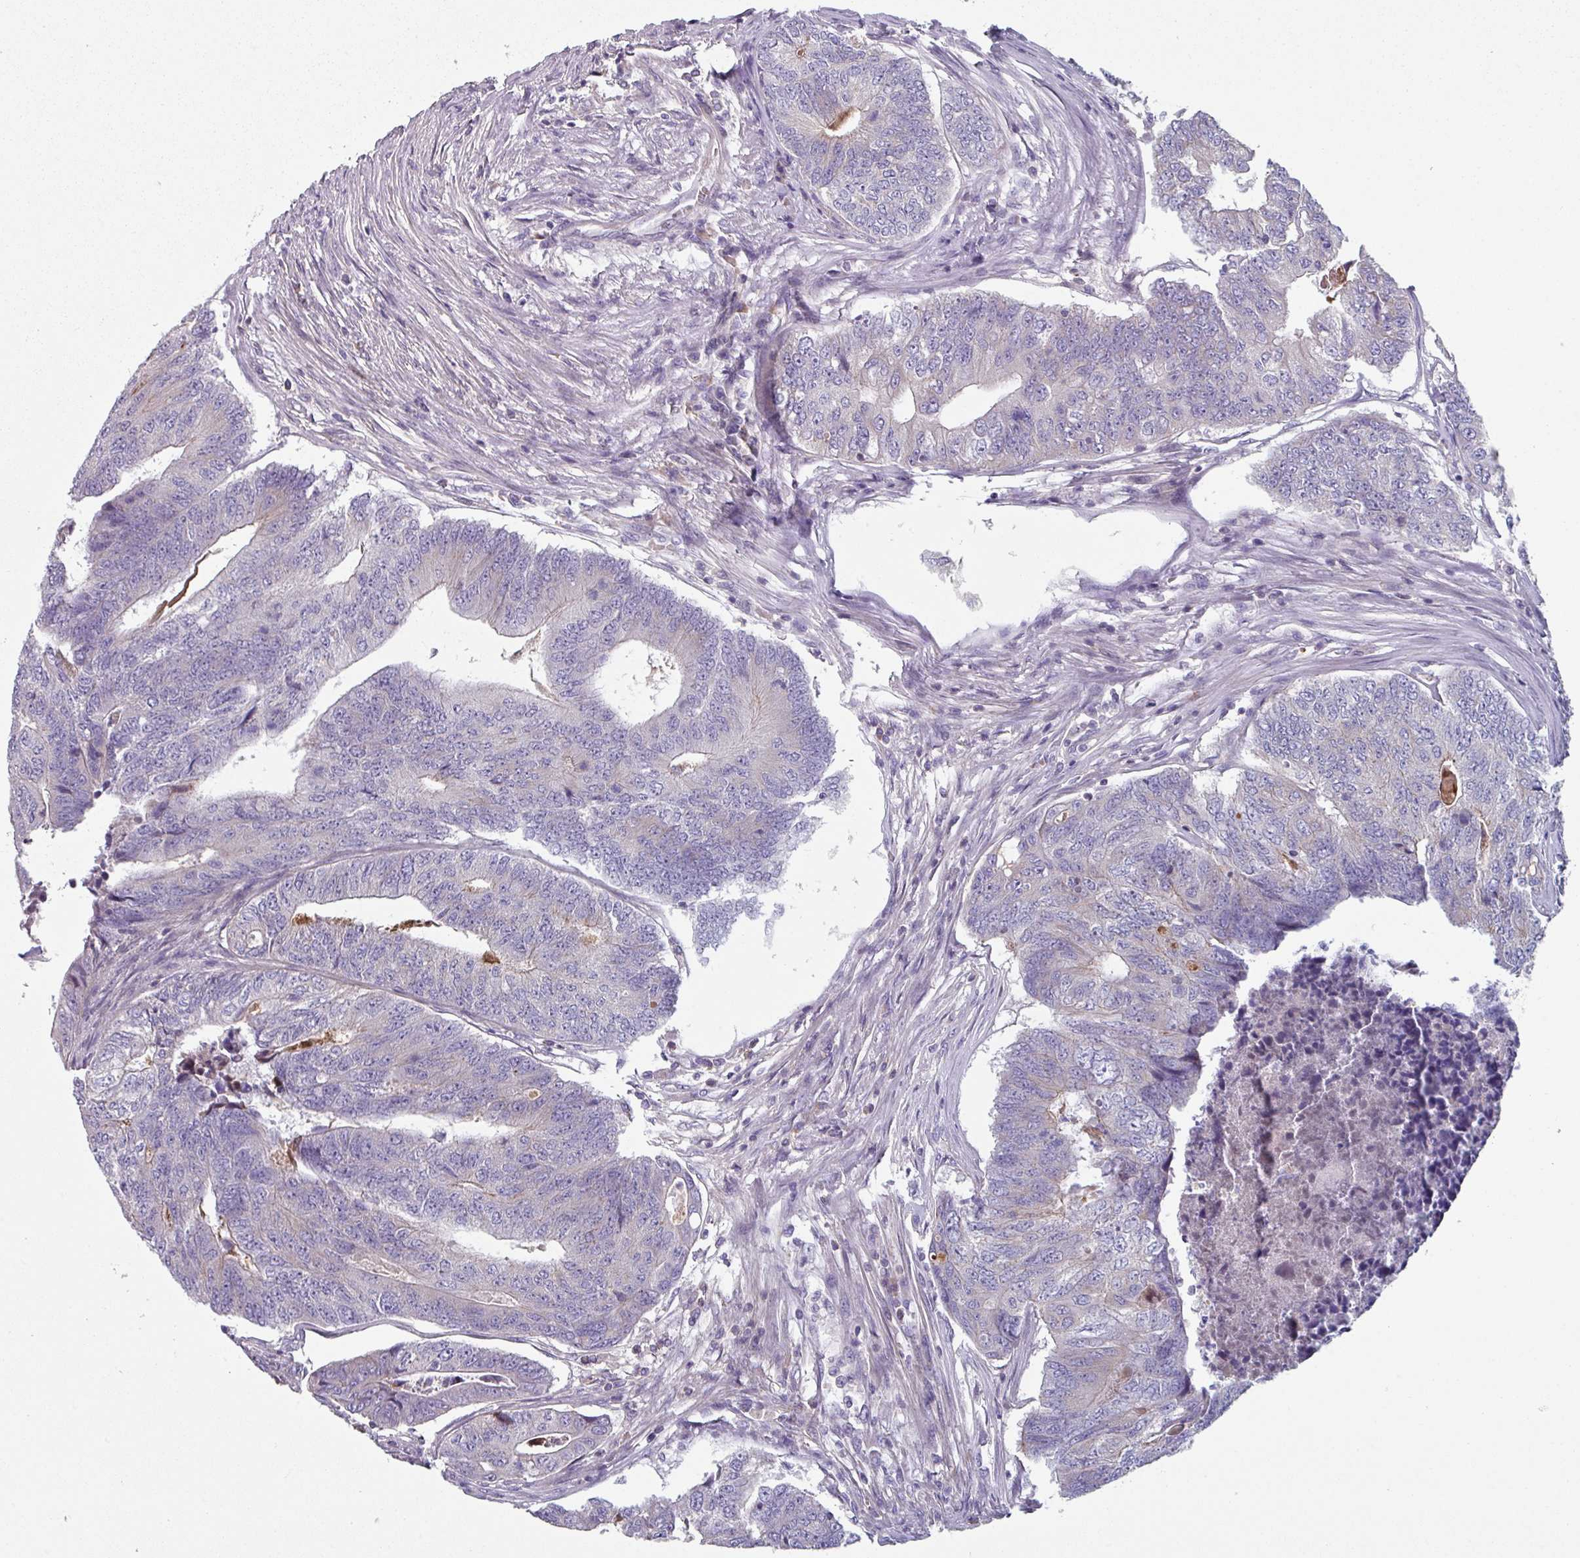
{"staining": {"intensity": "negative", "quantity": "none", "location": "none"}, "tissue": "colorectal cancer", "cell_type": "Tumor cells", "image_type": "cancer", "snomed": [{"axis": "morphology", "description": "Adenocarcinoma, NOS"}, {"axis": "topography", "description": "Colon"}], "caption": "The image shows no significant staining in tumor cells of colorectal cancer (adenocarcinoma). (Stains: DAB immunohistochemistry (IHC) with hematoxylin counter stain, Microscopy: brightfield microscopy at high magnification).", "gene": "TMEM132A", "patient": {"sex": "female", "age": 67}}